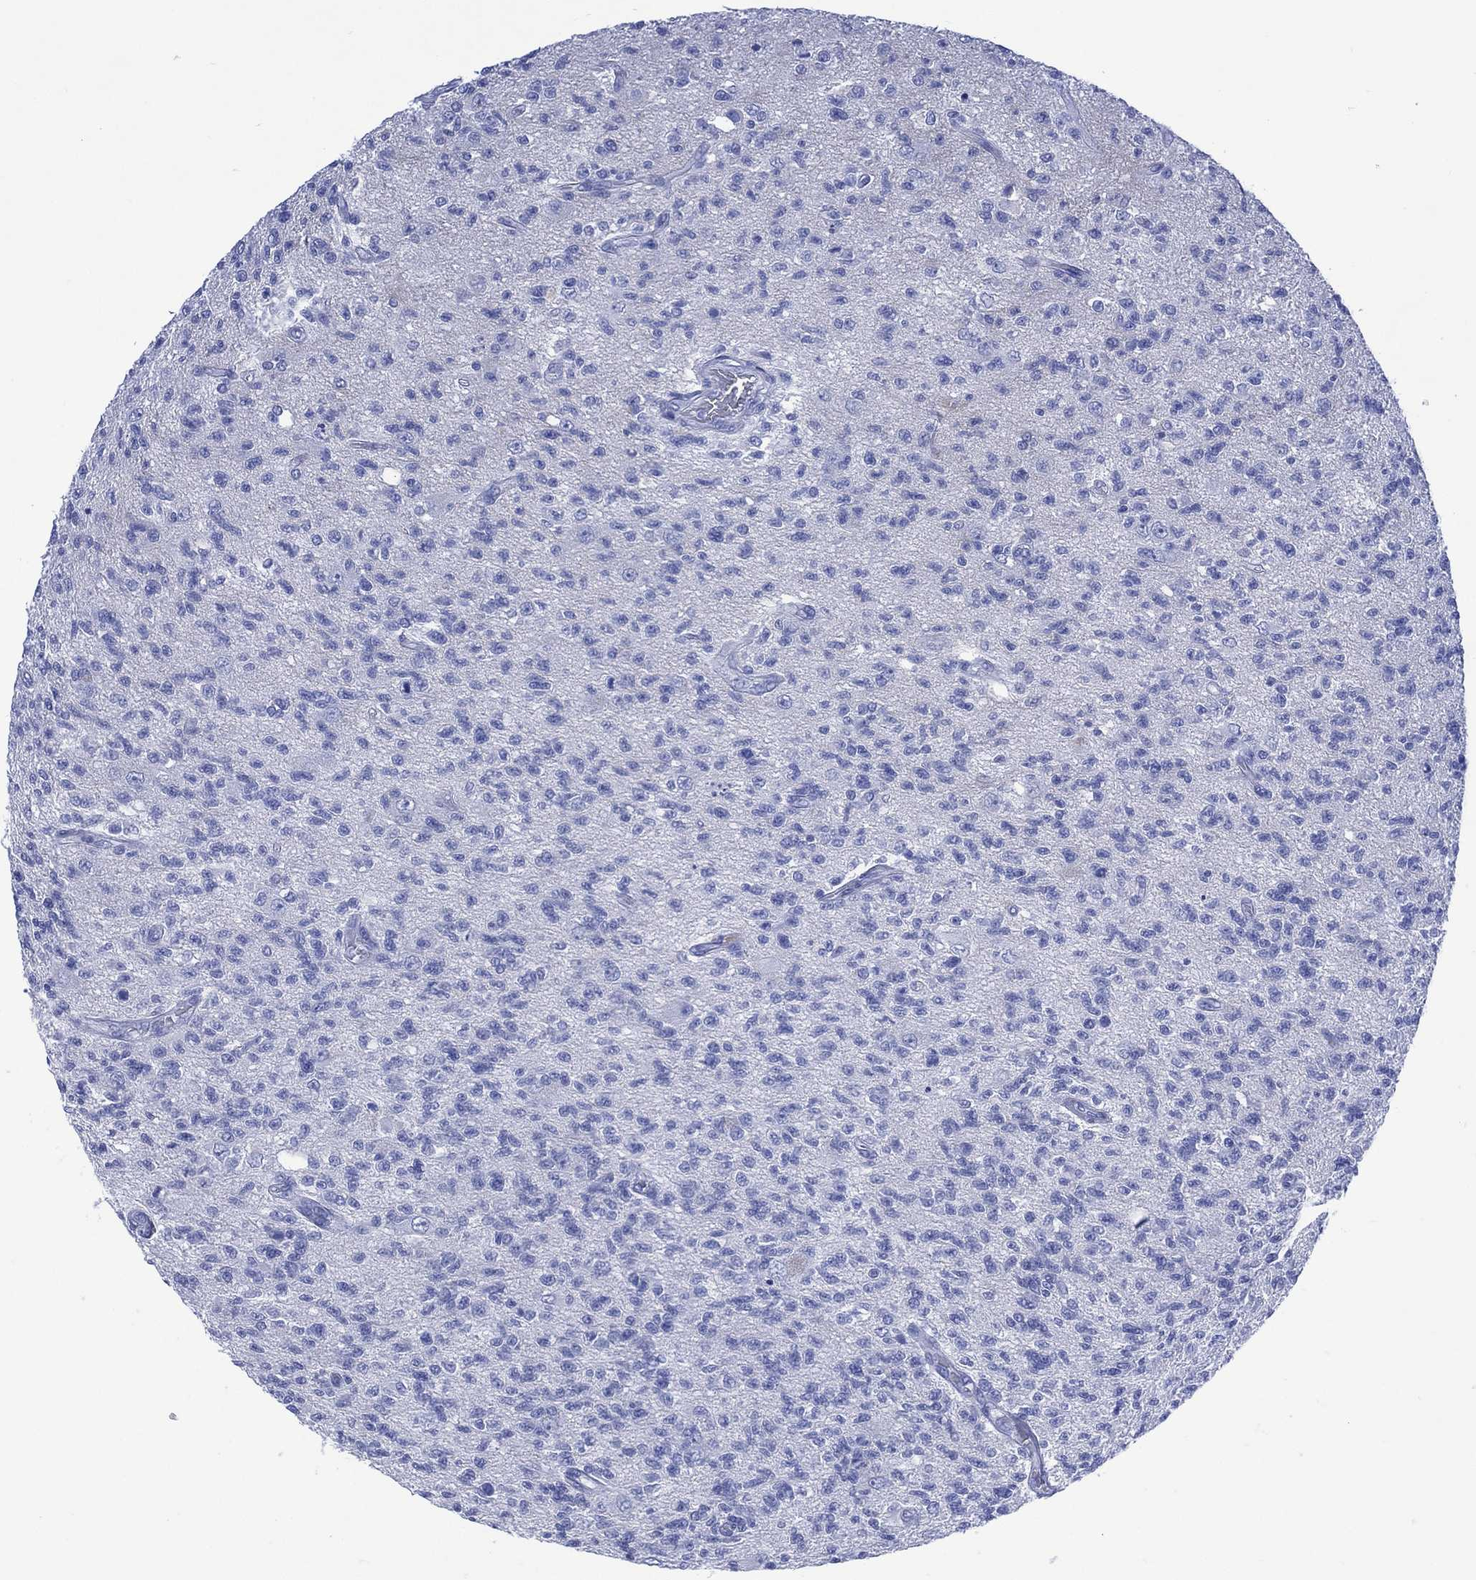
{"staining": {"intensity": "negative", "quantity": "none", "location": "none"}, "tissue": "glioma", "cell_type": "Tumor cells", "image_type": "cancer", "snomed": [{"axis": "morphology", "description": "Glioma, malignant, High grade"}, {"axis": "topography", "description": "Brain"}], "caption": "High magnification brightfield microscopy of glioma stained with DAB (brown) and counterstained with hematoxylin (blue): tumor cells show no significant expression.", "gene": "SHCBP1L", "patient": {"sex": "male", "age": 56}}